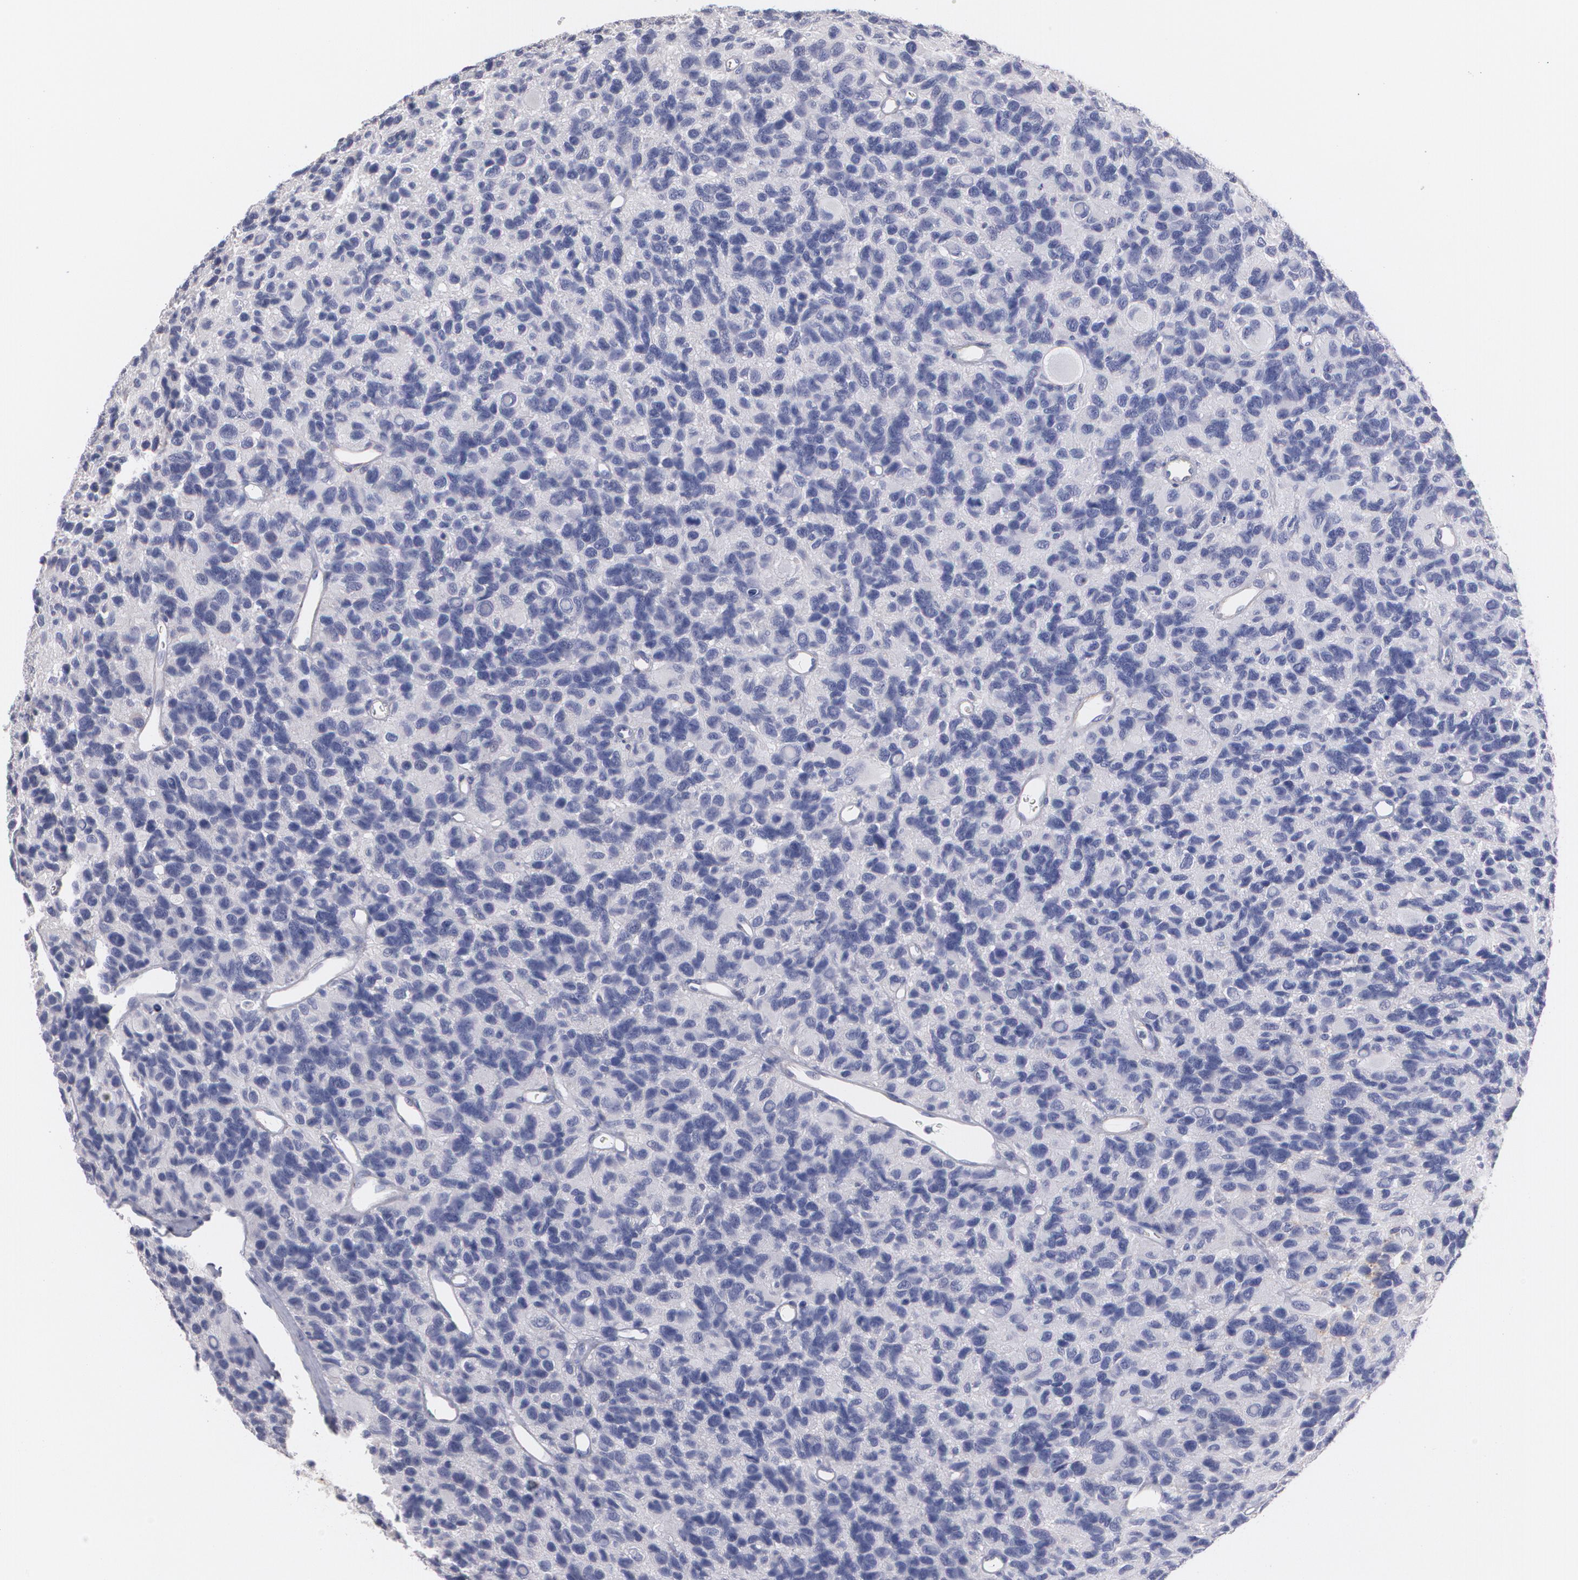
{"staining": {"intensity": "negative", "quantity": "none", "location": "none"}, "tissue": "glioma", "cell_type": "Tumor cells", "image_type": "cancer", "snomed": [{"axis": "morphology", "description": "Glioma, malignant, High grade"}, {"axis": "topography", "description": "Brain"}], "caption": "Tumor cells show no significant staining in glioma.", "gene": "FBLN1", "patient": {"sex": "male", "age": 77}}